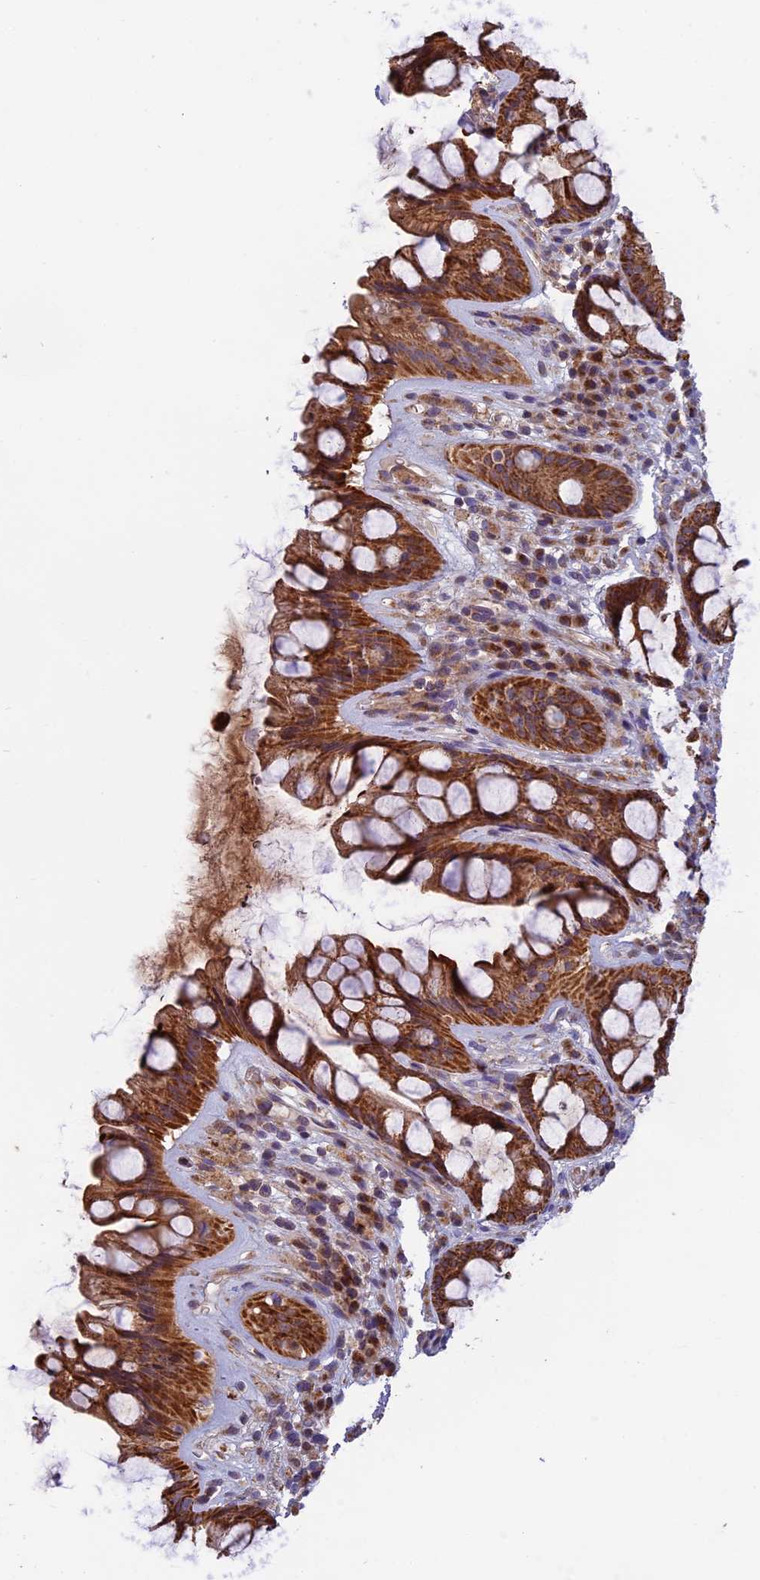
{"staining": {"intensity": "strong", "quantity": ">75%", "location": "cytoplasmic/membranous"}, "tissue": "rectum", "cell_type": "Glandular cells", "image_type": "normal", "snomed": [{"axis": "morphology", "description": "Normal tissue, NOS"}, {"axis": "topography", "description": "Rectum"}], "caption": "The immunohistochemical stain highlights strong cytoplasmic/membranous positivity in glandular cells of normal rectum. The staining was performed using DAB (3,3'-diaminobenzidine), with brown indicating positive protein expression. Nuclei are stained blue with hematoxylin.", "gene": "EDAR", "patient": {"sex": "male", "age": 74}}